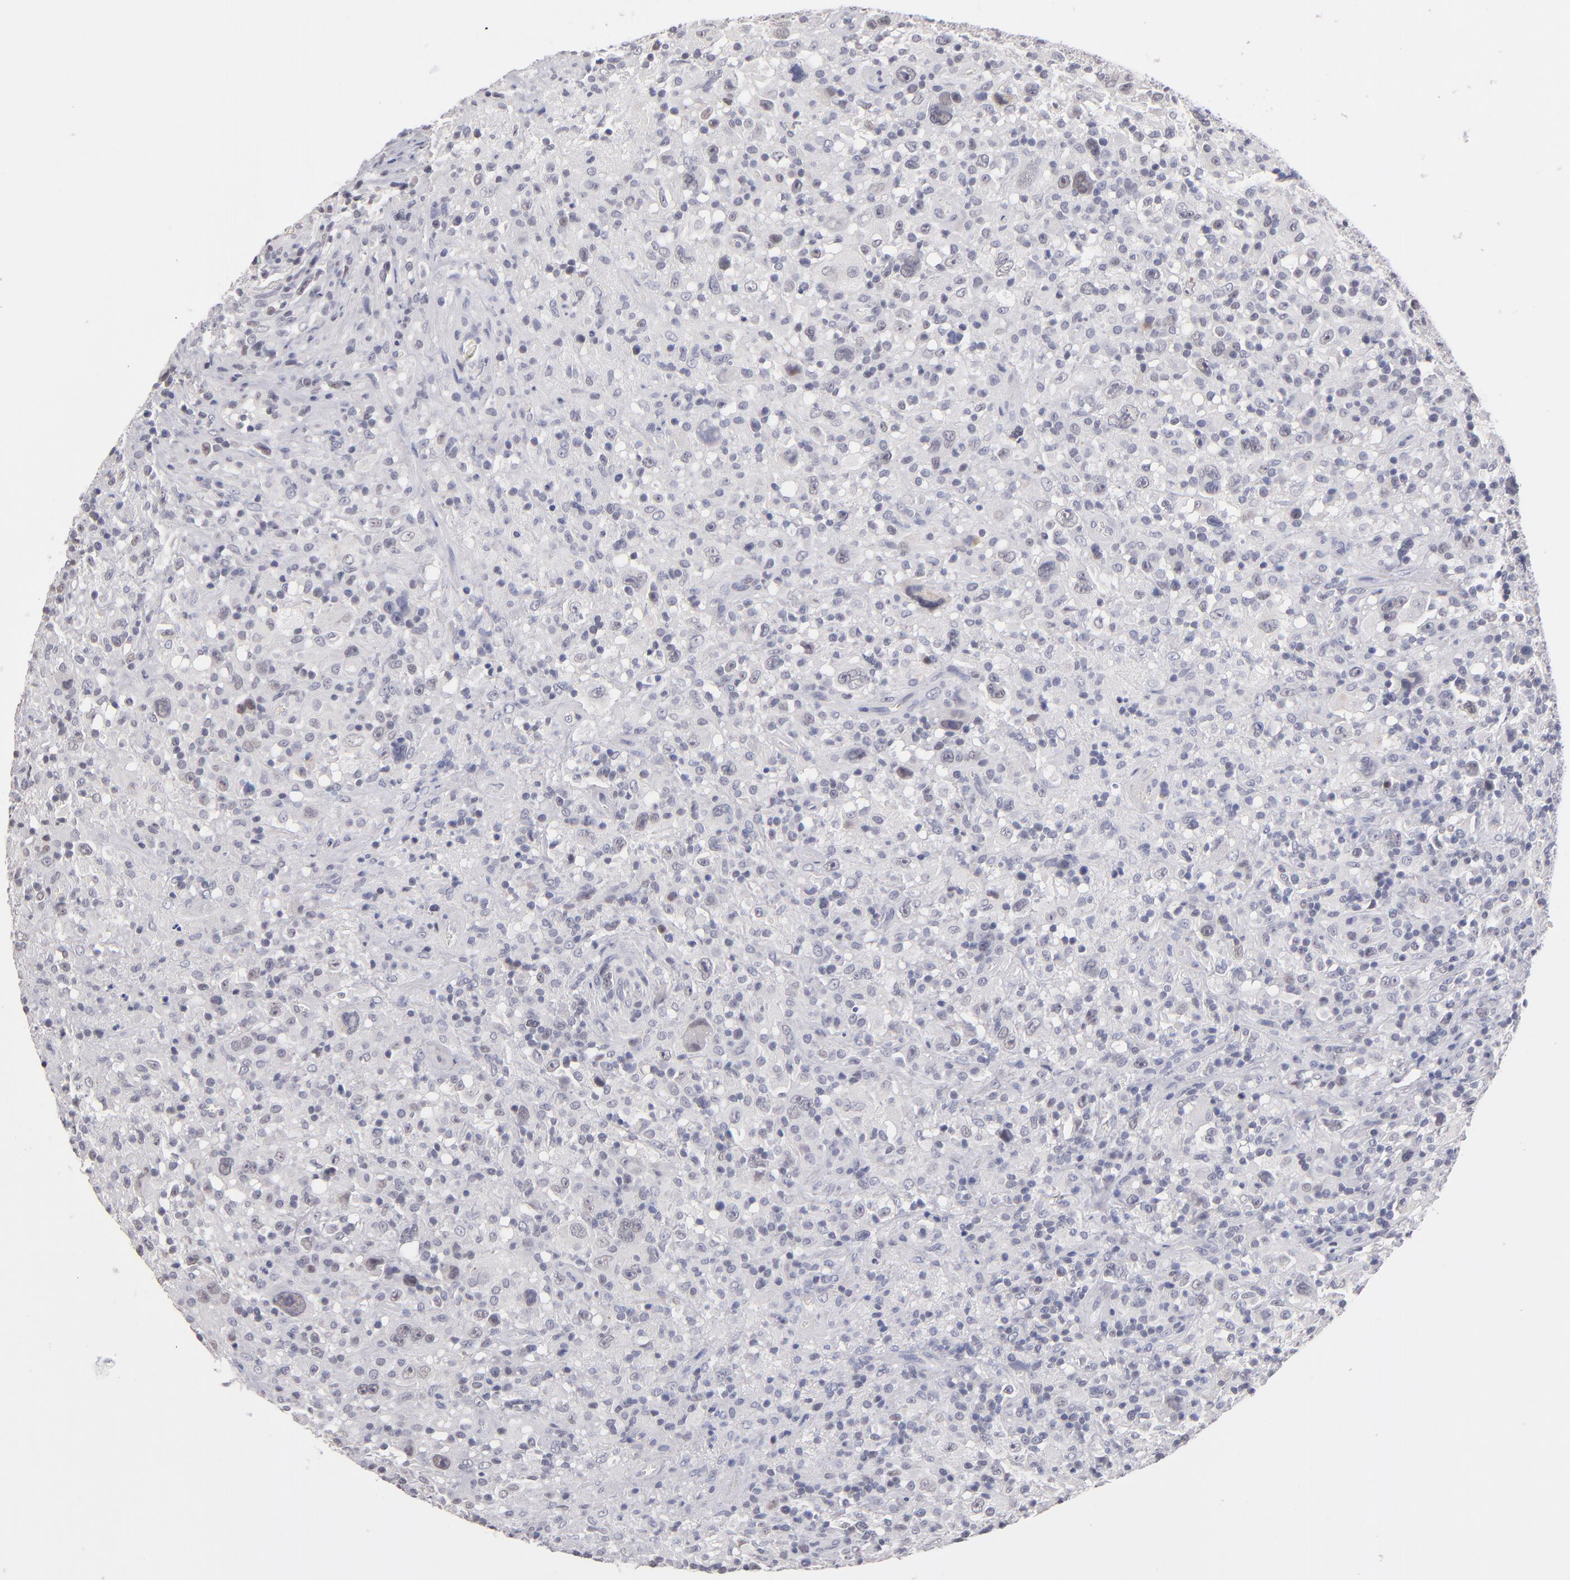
{"staining": {"intensity": "weak", "quantity": "<25%", "location": "nuclear"}, "tissue": "lymphoma", "cell_type": "Tumor cells", "image_type": "cancer", "snomed": [{"axis": "morphology", "description": "Hodgkin's disease, NOS"}, {"axis": "topography", "description": "Lymph node"}], "caption": "IHC of lymphoma demonstrates no staining in tumor cells.", "gene": "TEX11", "patient": {"sex": "male", "age": 46}}